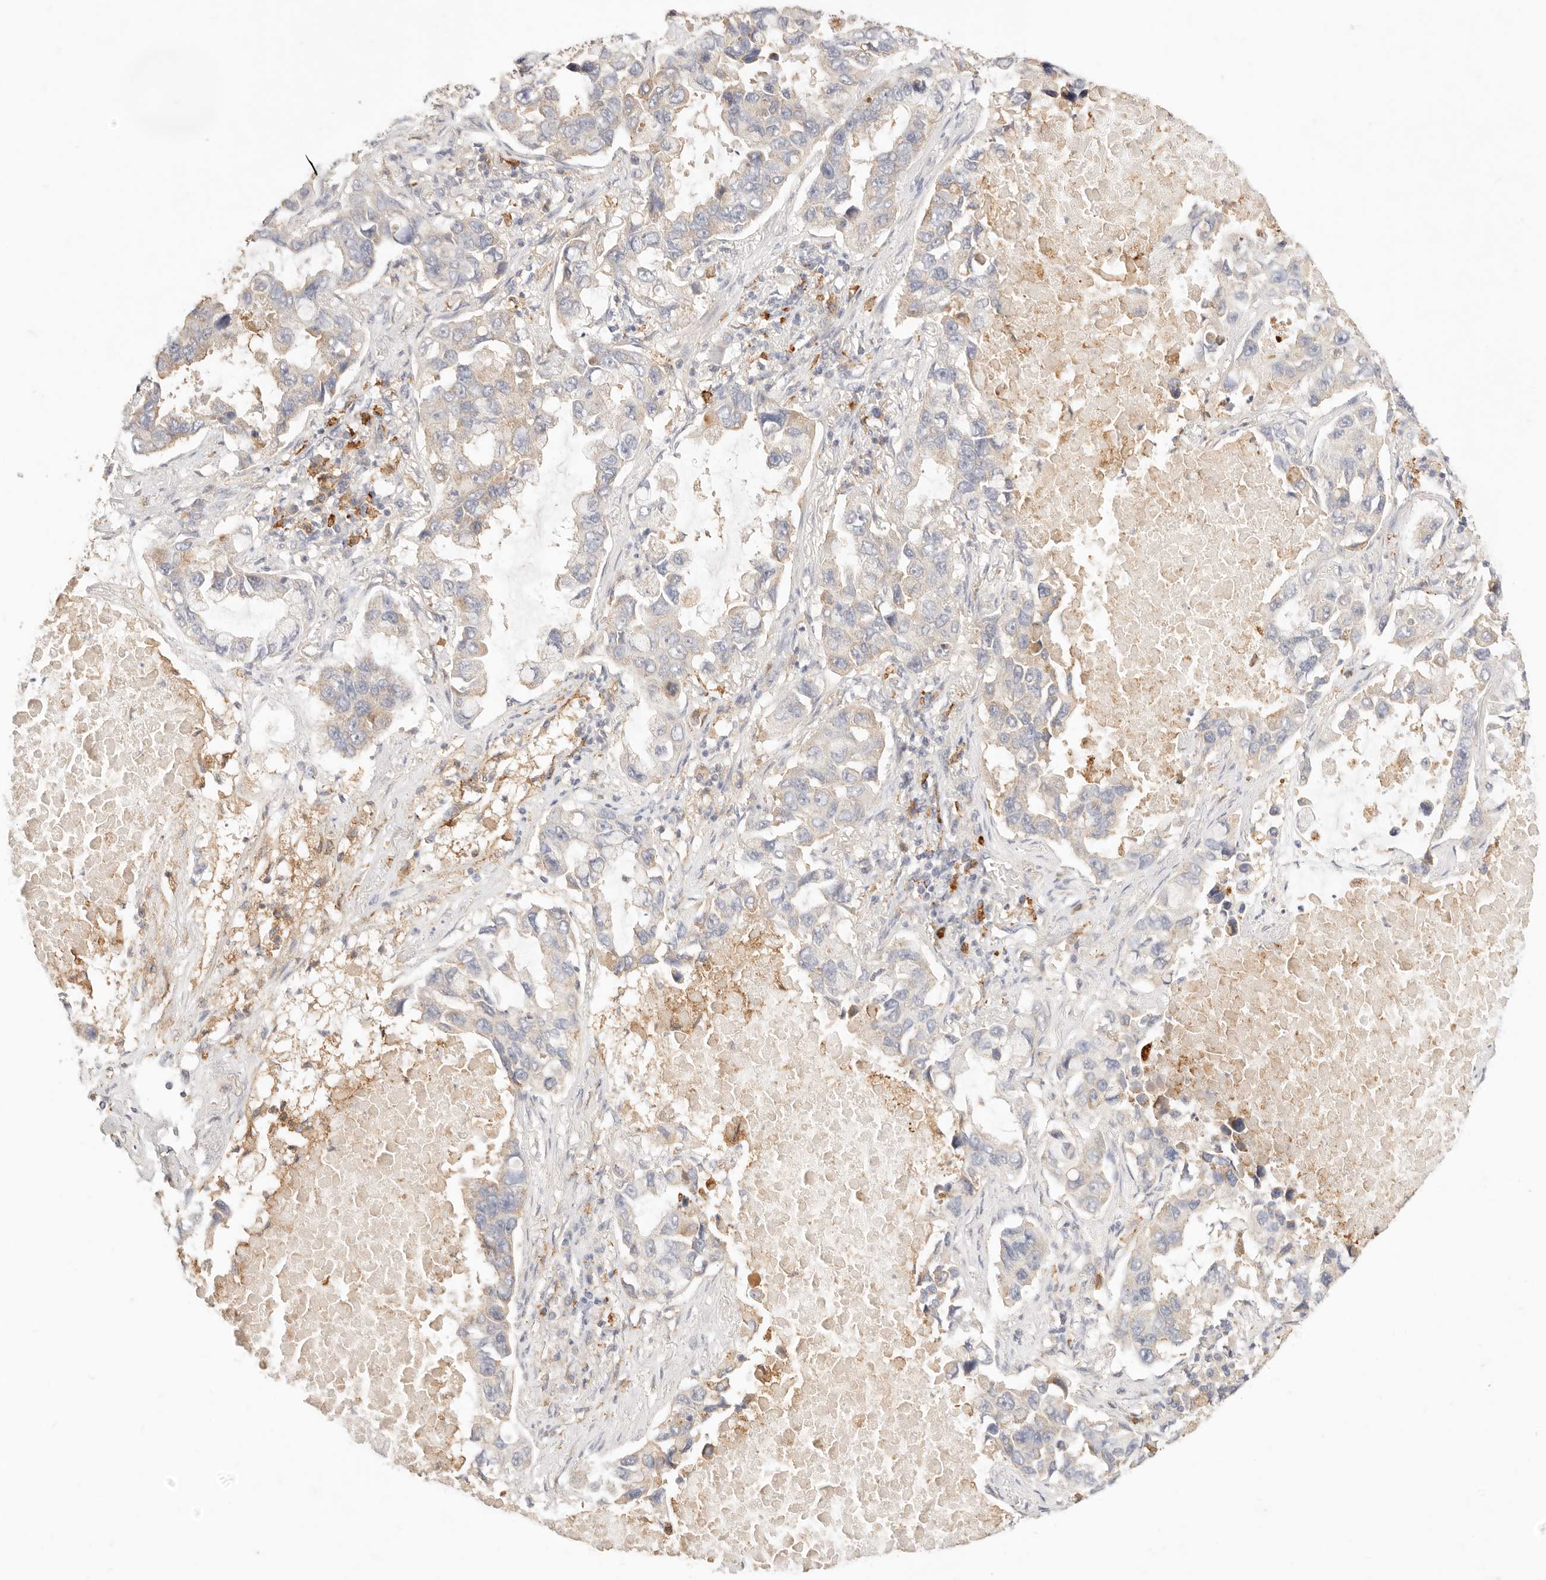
{"staining": {"intensity": "moderate", "quantity": "<25%", "location": "cytoplasmic/membranous"}, "tissue": "lung cancer", "cell_type": "Tumor cells", "image_type": "cancer", "snomed": [{"axis": "morphology", "description": "Adenocarcinoma, NOS"}, {"axis": "topography", "description": "Lung"}], "caption": "A micrograph of lung cancer stained for a protein exhibits moderate cytoplasmic/membranous brown staining in tumor cells.", "gene": "HK2", "patient": {"sex": "male", "age": 64}}